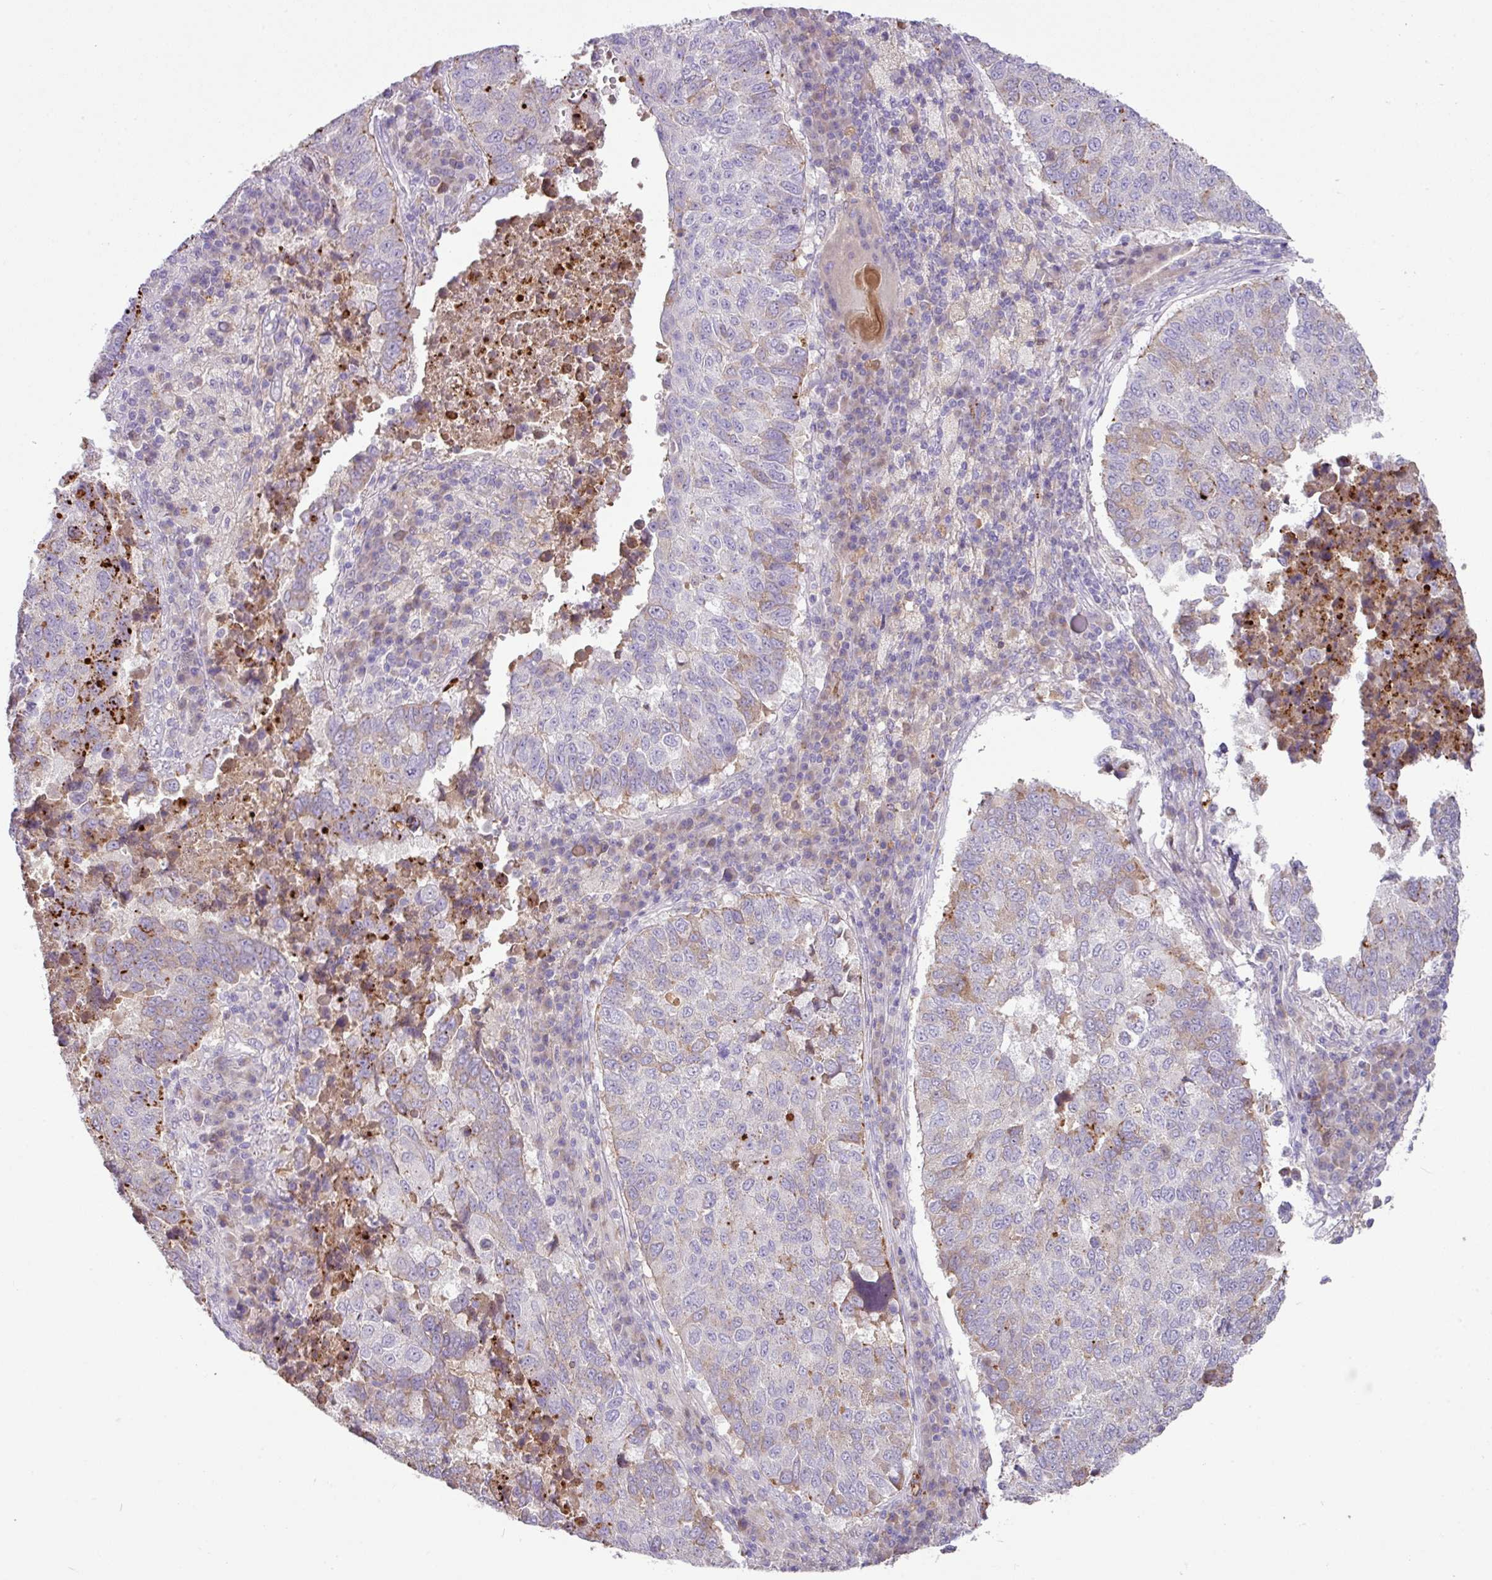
{"staining": {"intensity": "moderate", "quantity": "<25%", "location": "cytoplasmic/membranous"}, "tissue": "lung cancer", "cell_type": "Tumor cells", "image_type": "cancer", "snomed": [{"axis": "morphology", "description": "Squamous cell carcinoma, NOS"}, {"axis": "topography", "description": "Lung"}], "caption": "Approximately <25% of tumor cells in human lung squamous cell carcinoma display moderate cytoplasmic/membranous protein staining as visualized by brown immunohistochemical staining.", "gene": "PLEKHH3", "patient": {"sex": "male", "age": 73}}